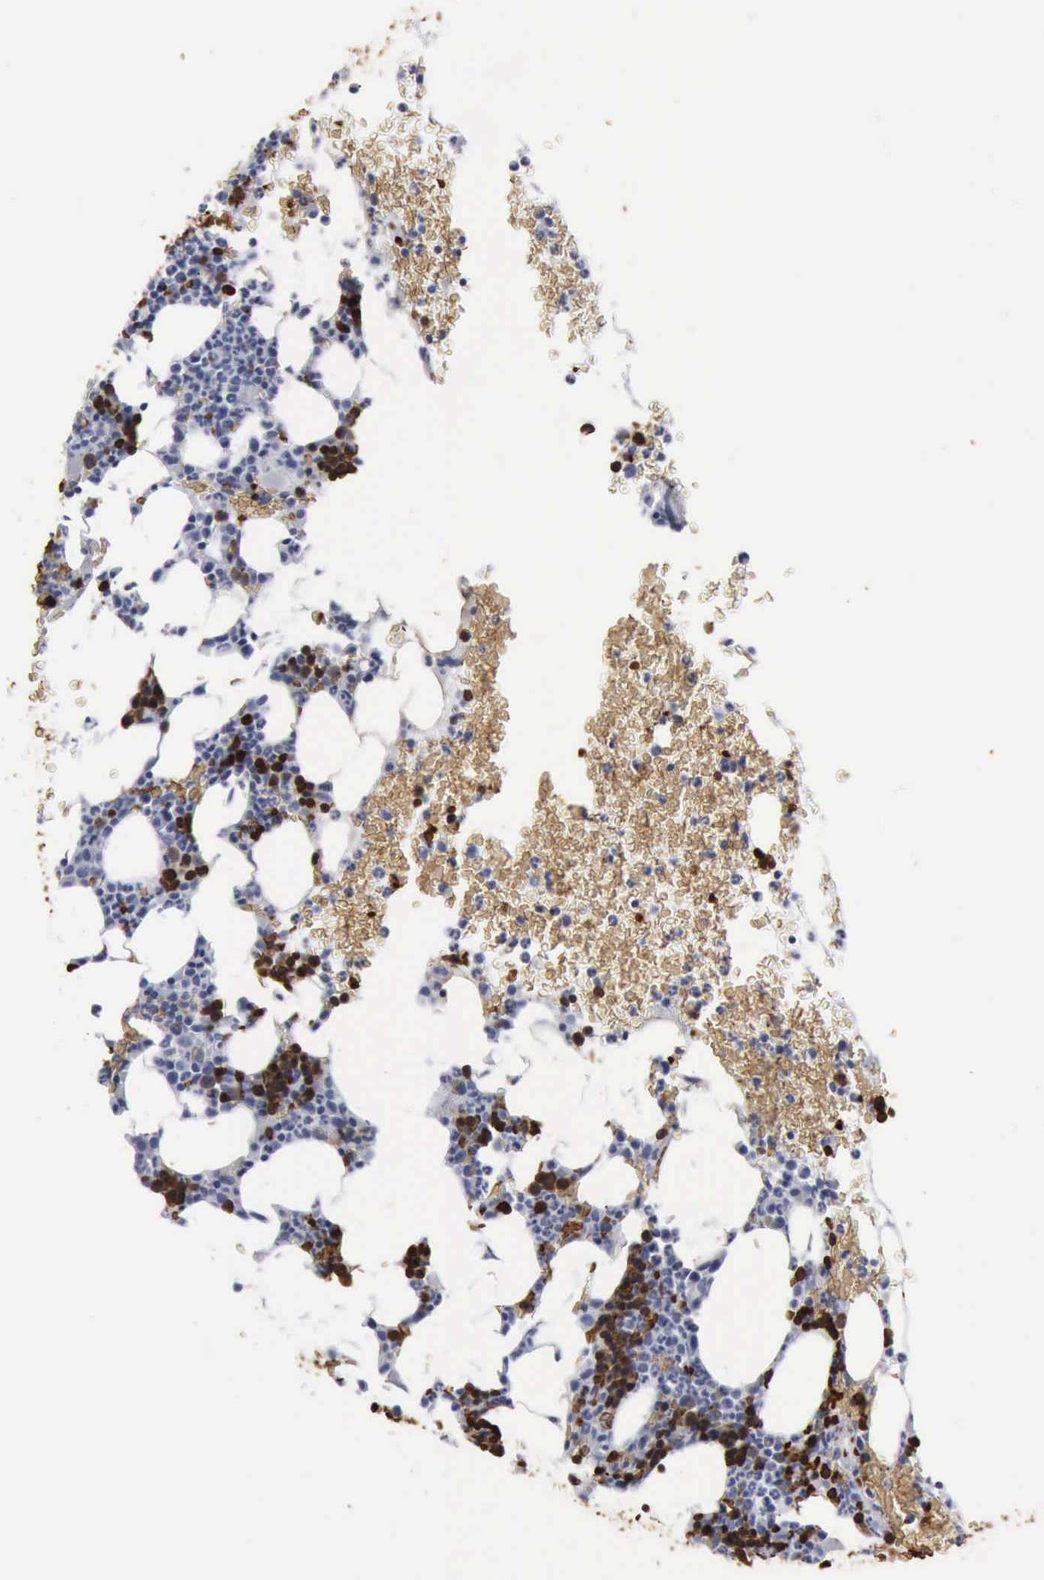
{"staining": {"intensity": "strong", "quantity": "25%-75%", "location": "cytoplasmic/membranous"}, "tissue": "bone marrow", "cell_type": "Hematopoietic cells", "image_type": "normal", "snomed": [{"axis": "morphology", "description": "Normal tissue, NOS"}, {"axis": "topography", "description": "Bone marrow"}], "caption": "Immunohistochemistry (IHC) staining of normal bone marrow, which shows high levels of strong cytoplasmic/membranous expression in approximately 25%-75% of hematopoietic cells indicating strong cytoplasmic/membranous protein expression. The staining was performed using DAB (brown) for protein detection and nuclei were counterstained in hematoxylin (blue).", "gene": "TGFB1", "patient": {"sex": "female", "age": 53}}